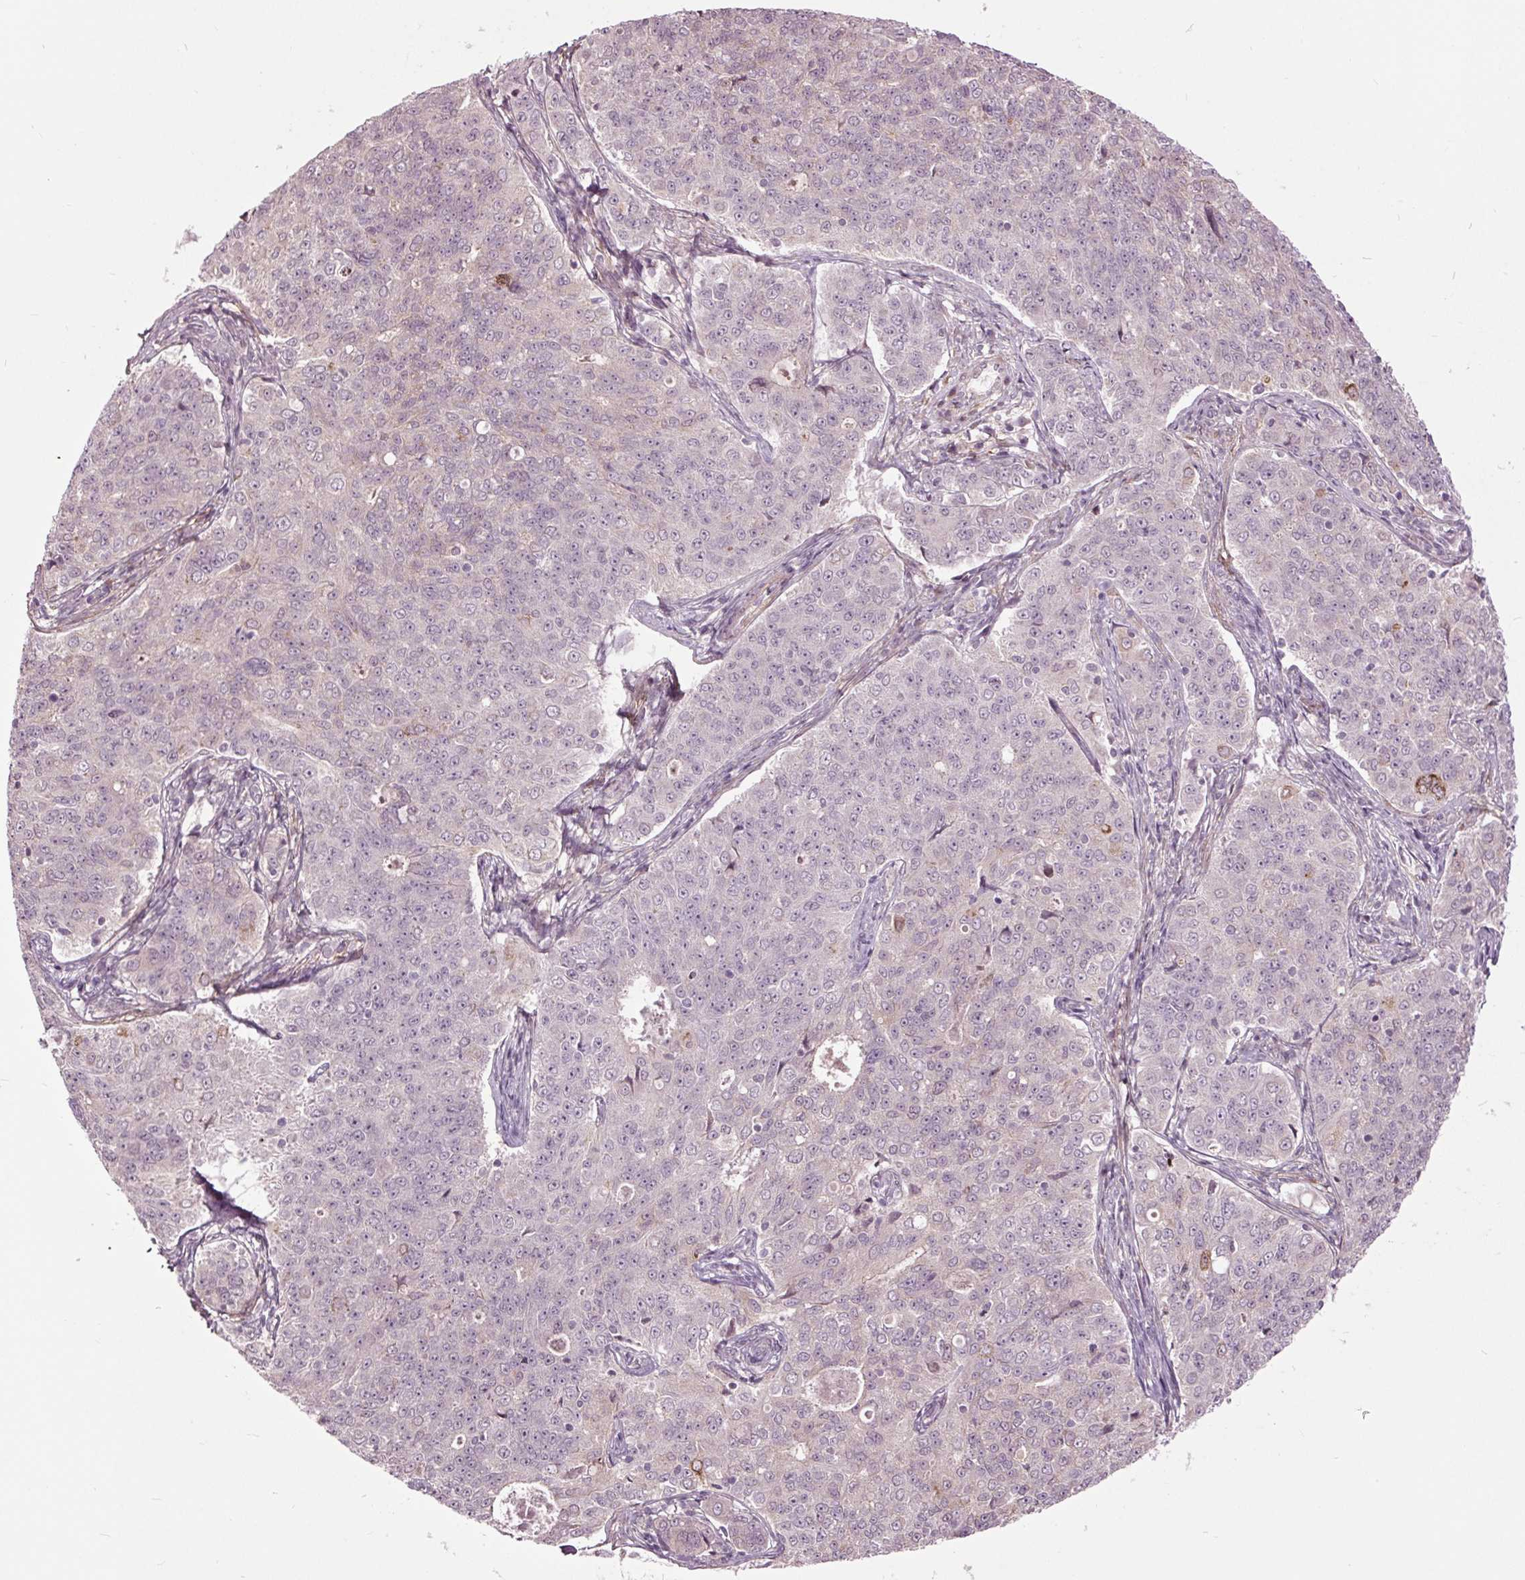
{"staining": {"intensity": "negative", "quantity": "none", "location": "none"}, "tissue": "endometrial cancer", "cell_type": "Tumor cells", "image_type": "cancer", "snomed": [{"axis": "morphology", "description": "Adenocarcinoma, NOS"}, {"axis": "topography", "description": "Endometrium"}], "caption": "The IHC histopathology image has no significant staining in tumor cells of endometrial cancer tissue.", "gene": "HAUS5", "patient": {"sex": "female", "age": 43}}